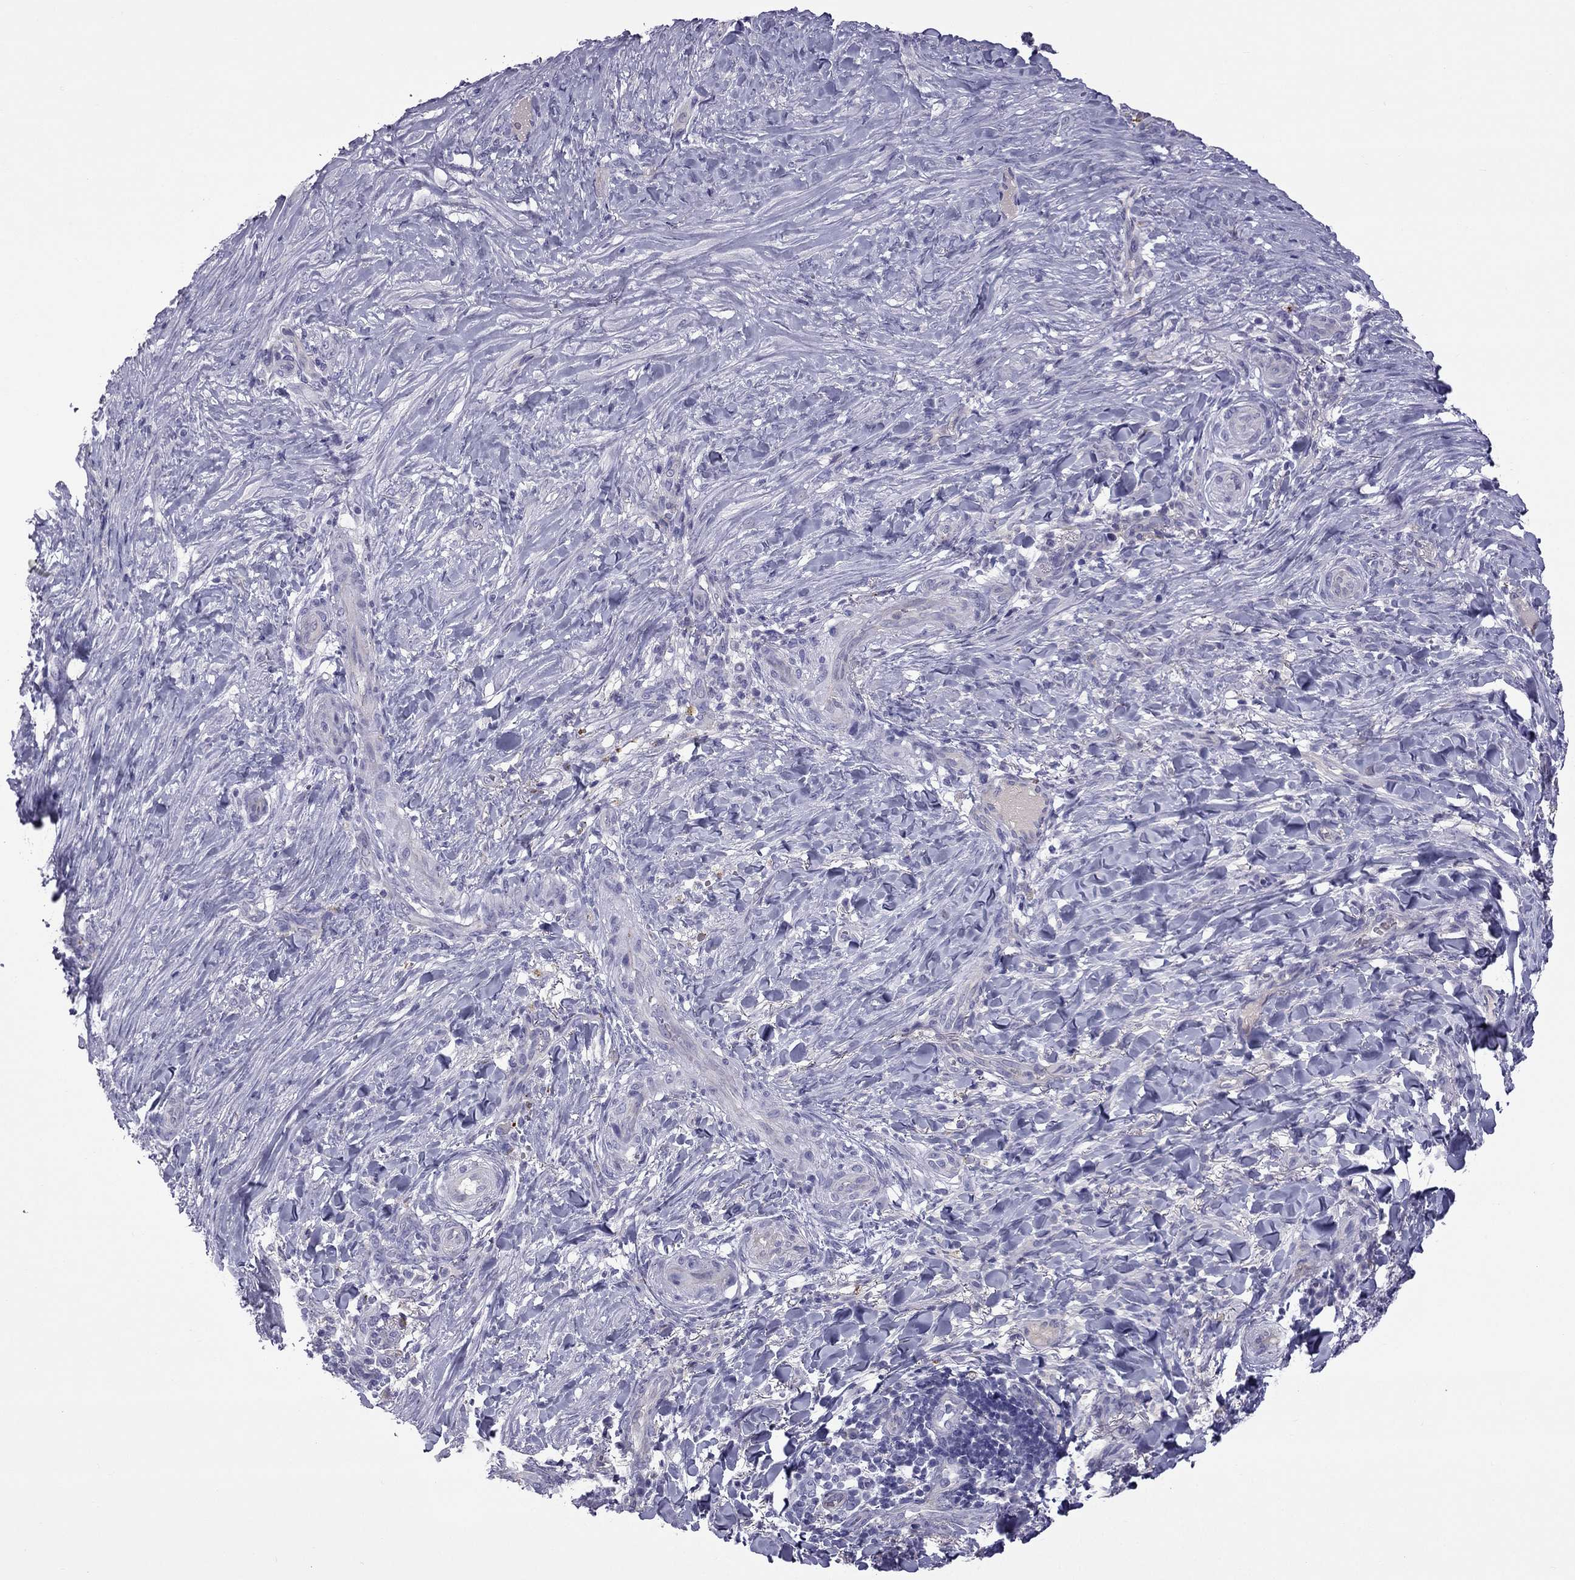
{"staining": {"intensity": "negative", "quantity": "none", "location": "none"}, "tissue": "skin cancer", "cell_type": "Tumor cells", "image_type": "cancer", "snomed": [{"axis": "morphology", "description": "Basal cell carcinoma"}, {"axis": "topography", "description": "Skin"}], "caption": "Skin cancer was stained to show a protein in brown. There is no significant staining in tumor cells. Brightfield microscopy of IHC stained with DAB (3,3'-diaminobenzidine) (brown) and hematoxylin (blue), captured at high magnification.", "gene": "STOML3", "patient": {"sex": "female", "age": 69}}